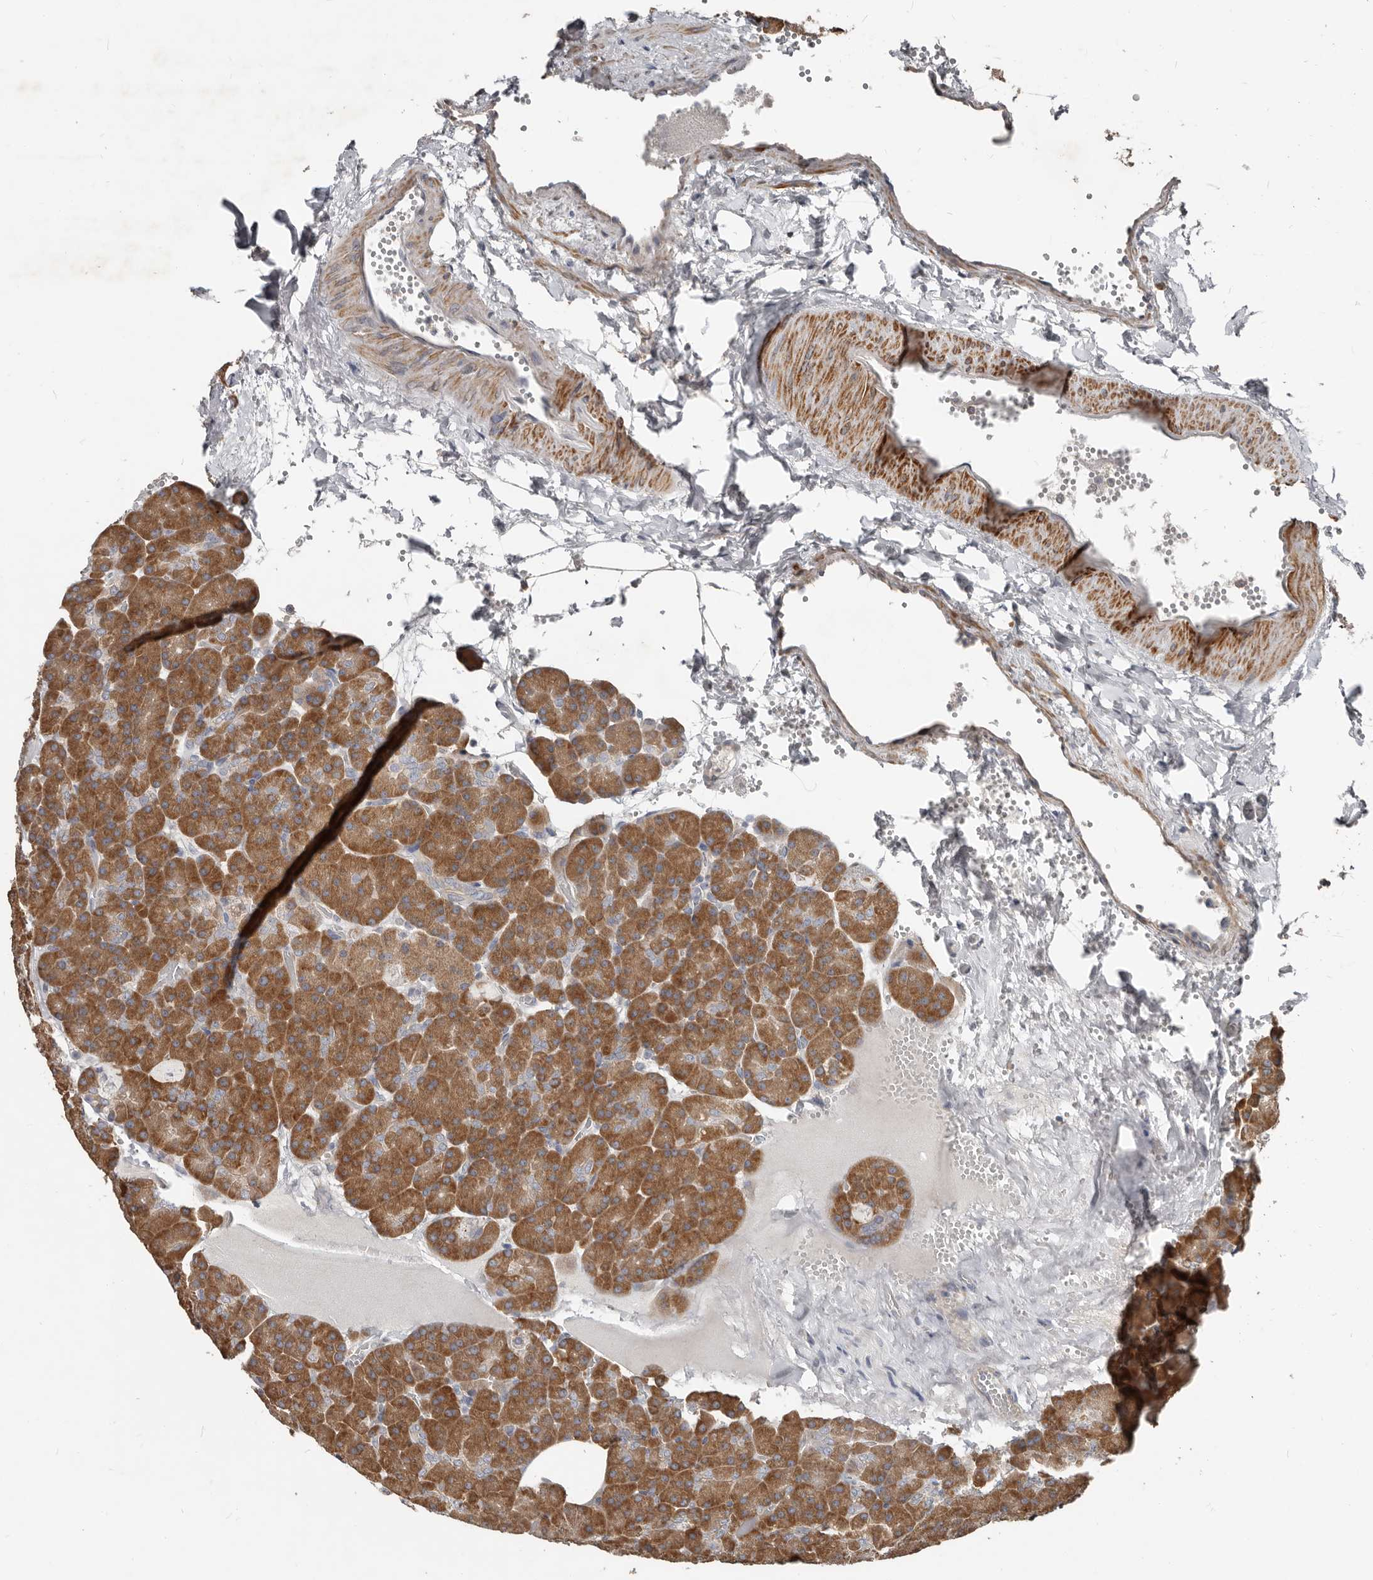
{"staining": {"intensity": "moderate", "quantity": ">75%", "location": "cytoplasmic/membranous"}, "tissue": "pancreas", "cell_type": "Exocrine glandular cells", "image_type": "normal", "snomed": [{"axis": "morphology", "description": "Normal tissue, NOS"}, {"axis": "morphology", "description": "Carcinoid, malignant, NOS"}, {"axis": "topography", "description": "Pancreas"}], "caption": "Protein expression analysis of unremarkable human pancreas reveals moderate cytoplasmic/membranous staining in about >75% of exocrine glandular cells. (brown staining indicates protein expression, while blue staining denotes nuclei).", "gene": "AKNAD1", "patient": {"sex": "female", "age": 35}}